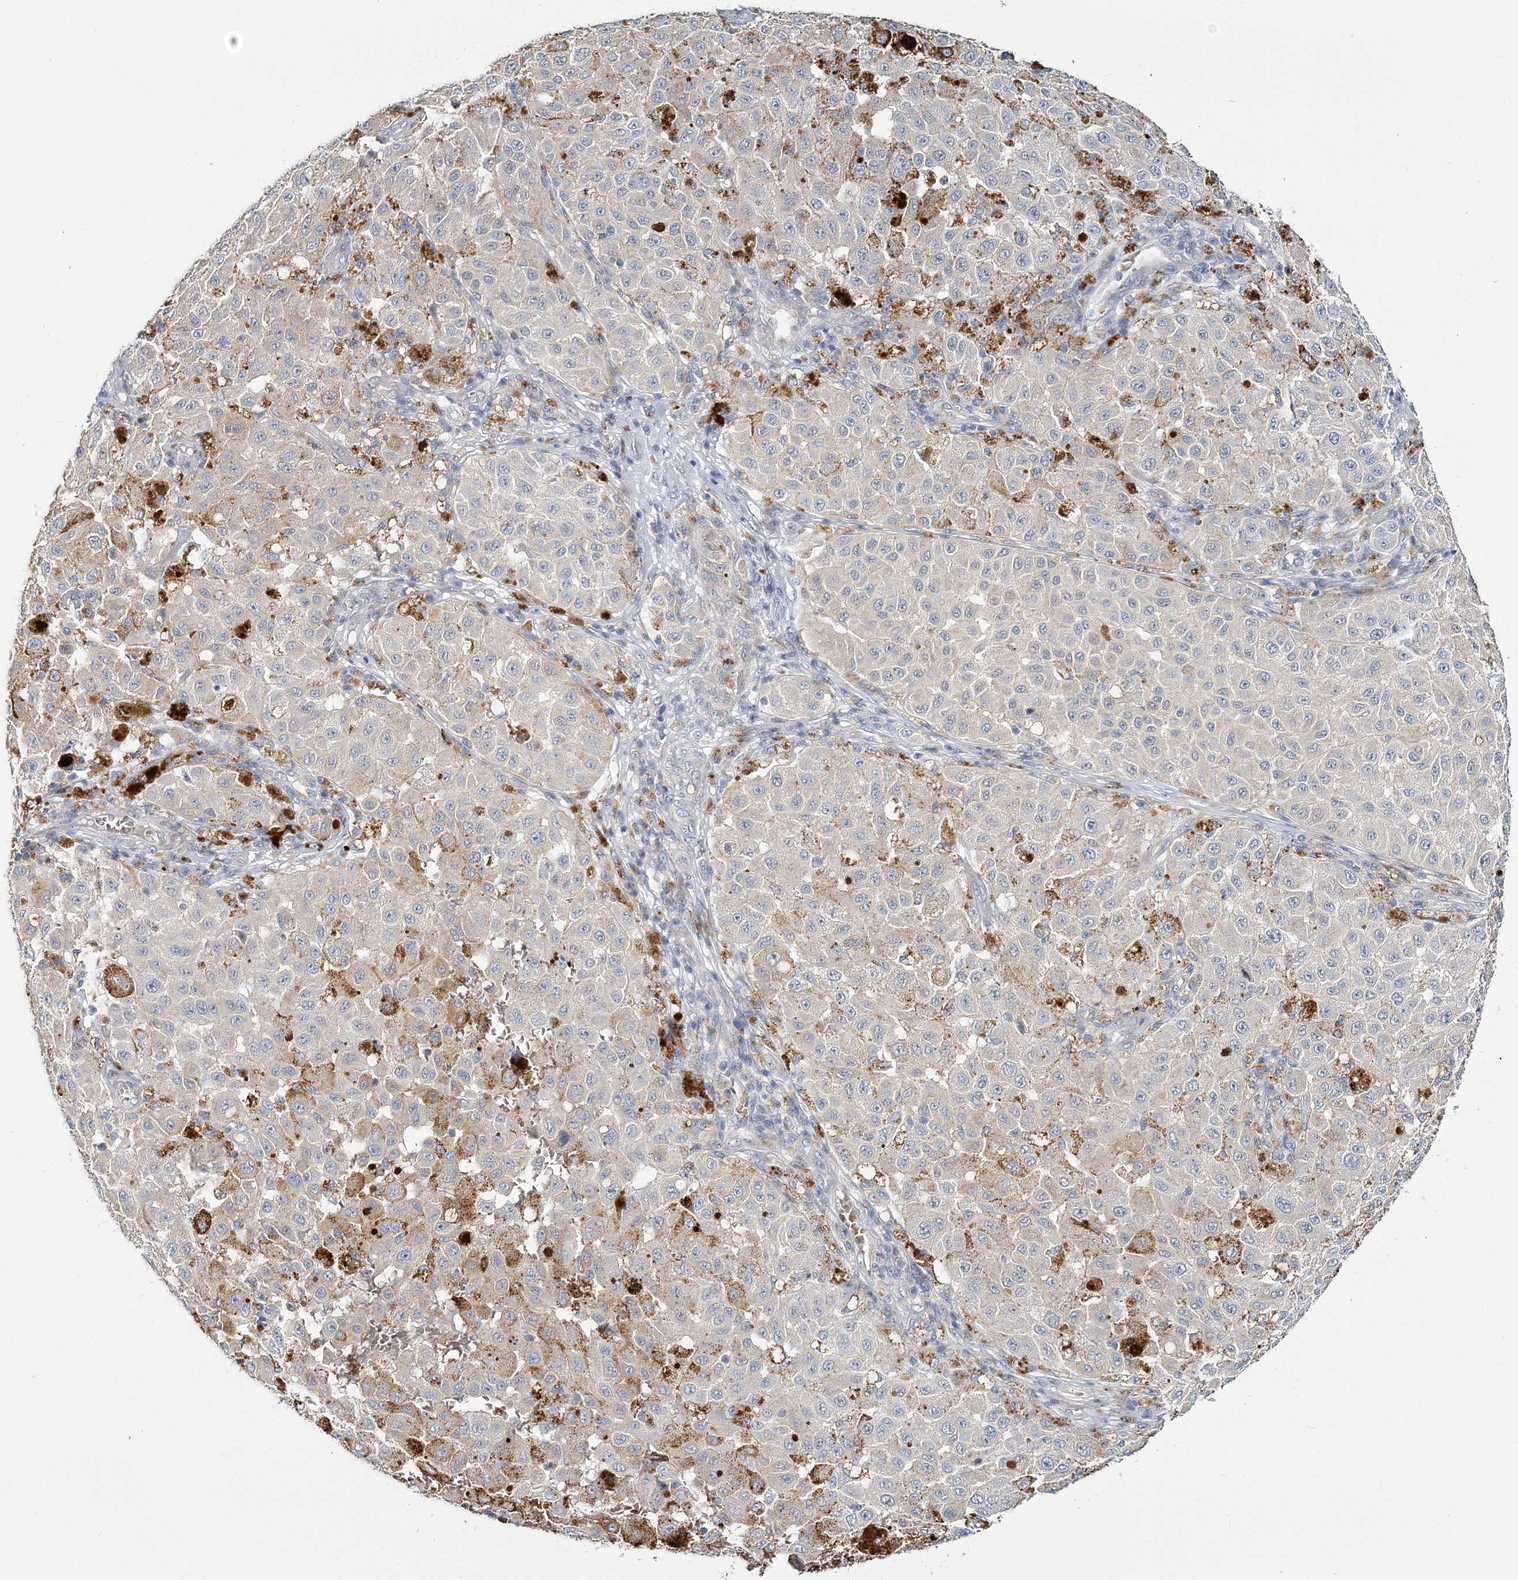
{"staining": {"intensity": "moderate", "quantity": "<25%", "location": "cytoplasmic/membranous"}, "tissue": "melanoma", "cell_type": "Tumor cells", "image_type": "cancer", "snomed": [{"axis": "morphology", "description": "Malignant melanoma, NOS"}, {"axis": "topography", "description": "Skin"}], "caption": "Human melanoma stained for a protein (brown) displays moderate cytoplasmic/membranous positive staining in approximately <25% of tumor cells.", "gene": "ATP11B", "patient": {"sex": "female", "age": 64}}